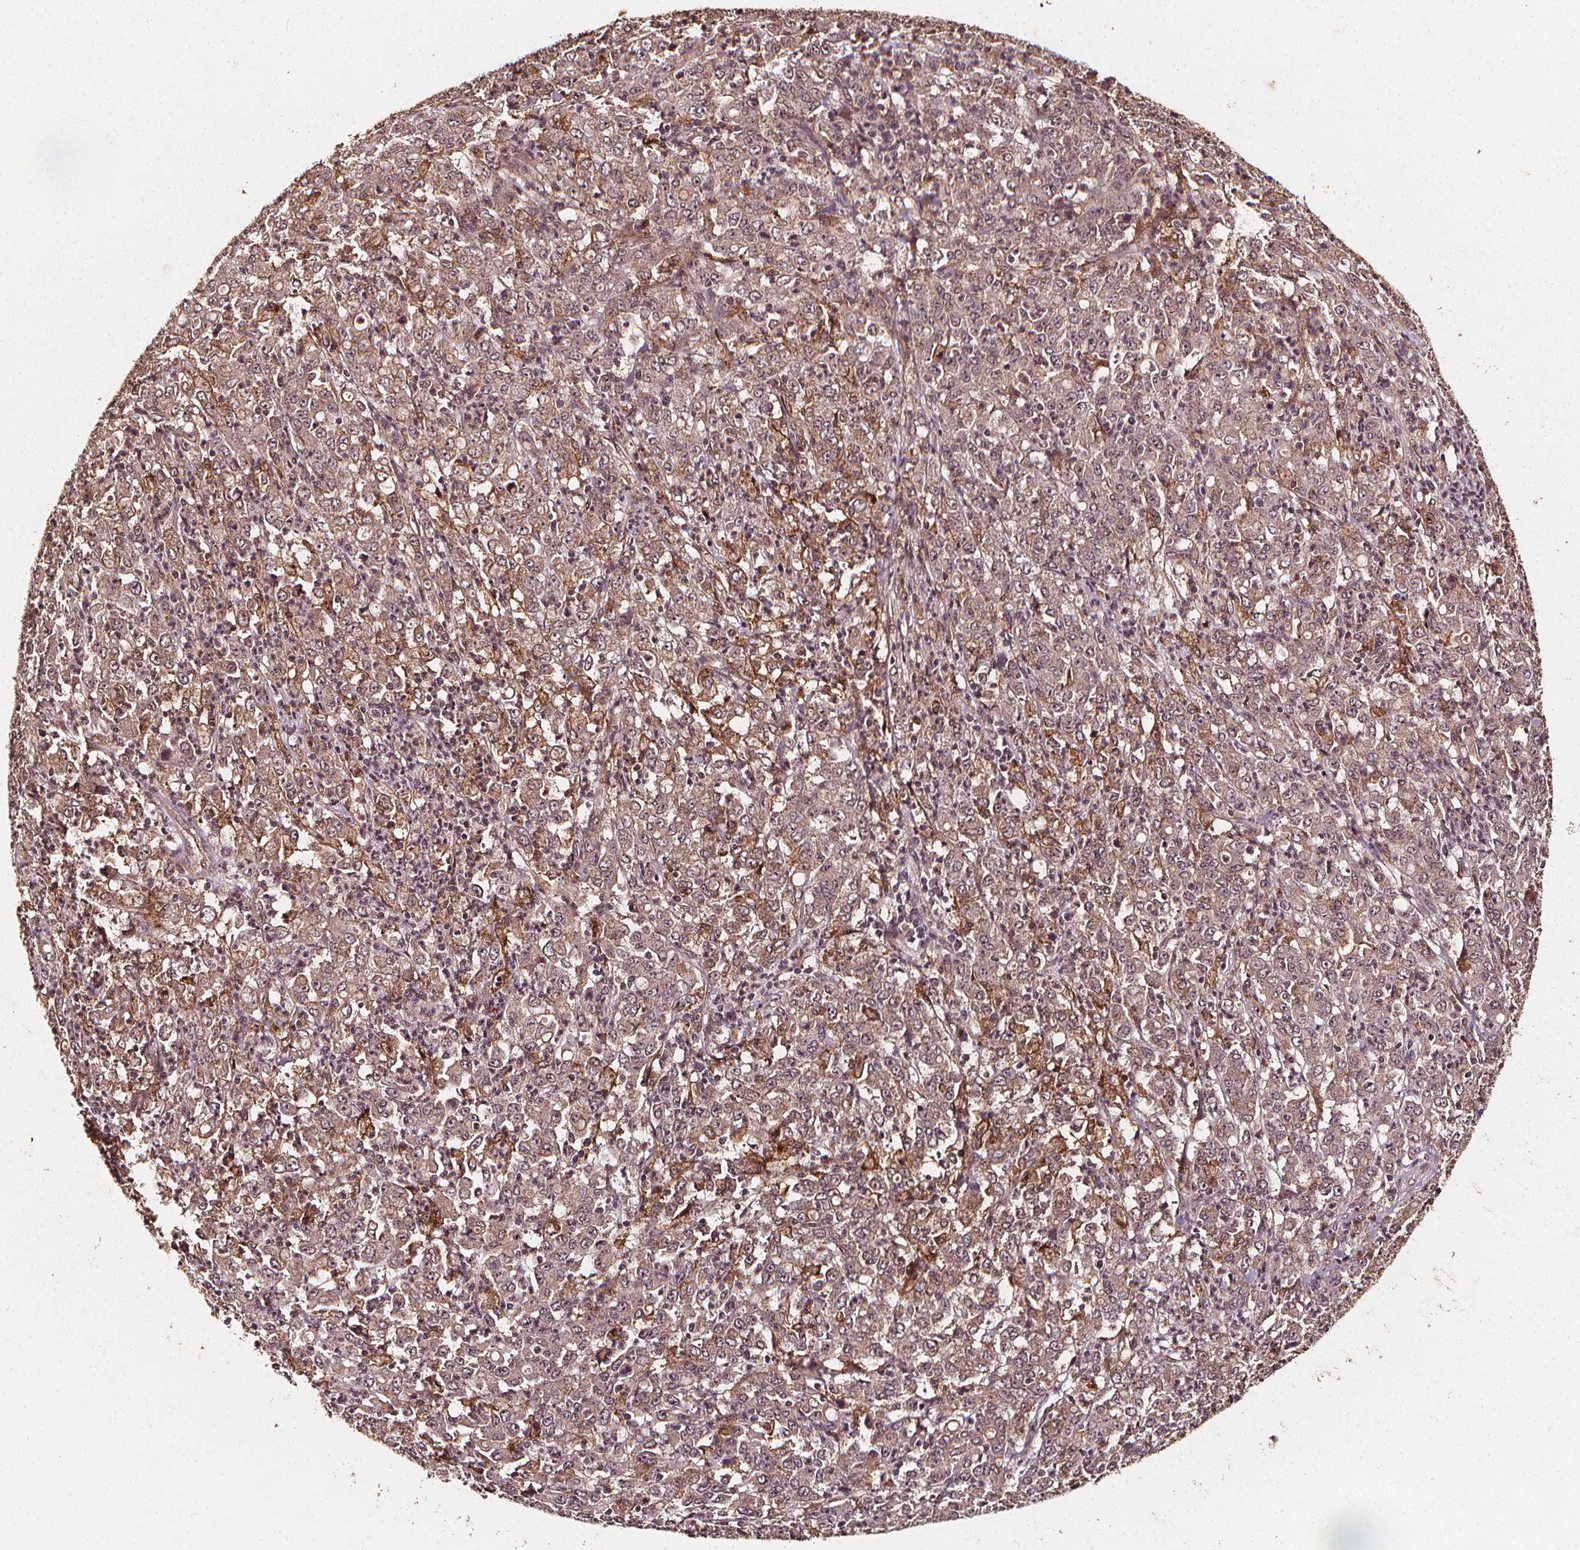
{"staining": {"intensity": "weak", "quantity": "25%-75%", "location": "cytoplasmic/membranous"}, "tissue": "stomach cancer", "cell_type": "Tumor cells", "image_type": "cancer", "snomed": [{"axis": "morphology", "description": "Adenocarcinoma, NOS"}, {"axis": "topography", "description": "Stomach, lower"}], "caption": "Immunohistochemistry (IHC) (DAB (3,3'-diaminobenzidine)) staining of human stomach cancer demonstrates weak cytoplasmic/membranous protein expression in about 25%-75% of tumor cells. The staining was performed using DAB, with brown indicating positive protein expression. Nuclei are stained blue with hematoxylin.", "gene": "ABCA1", "patient": {"sex": "female", "age": 71}}